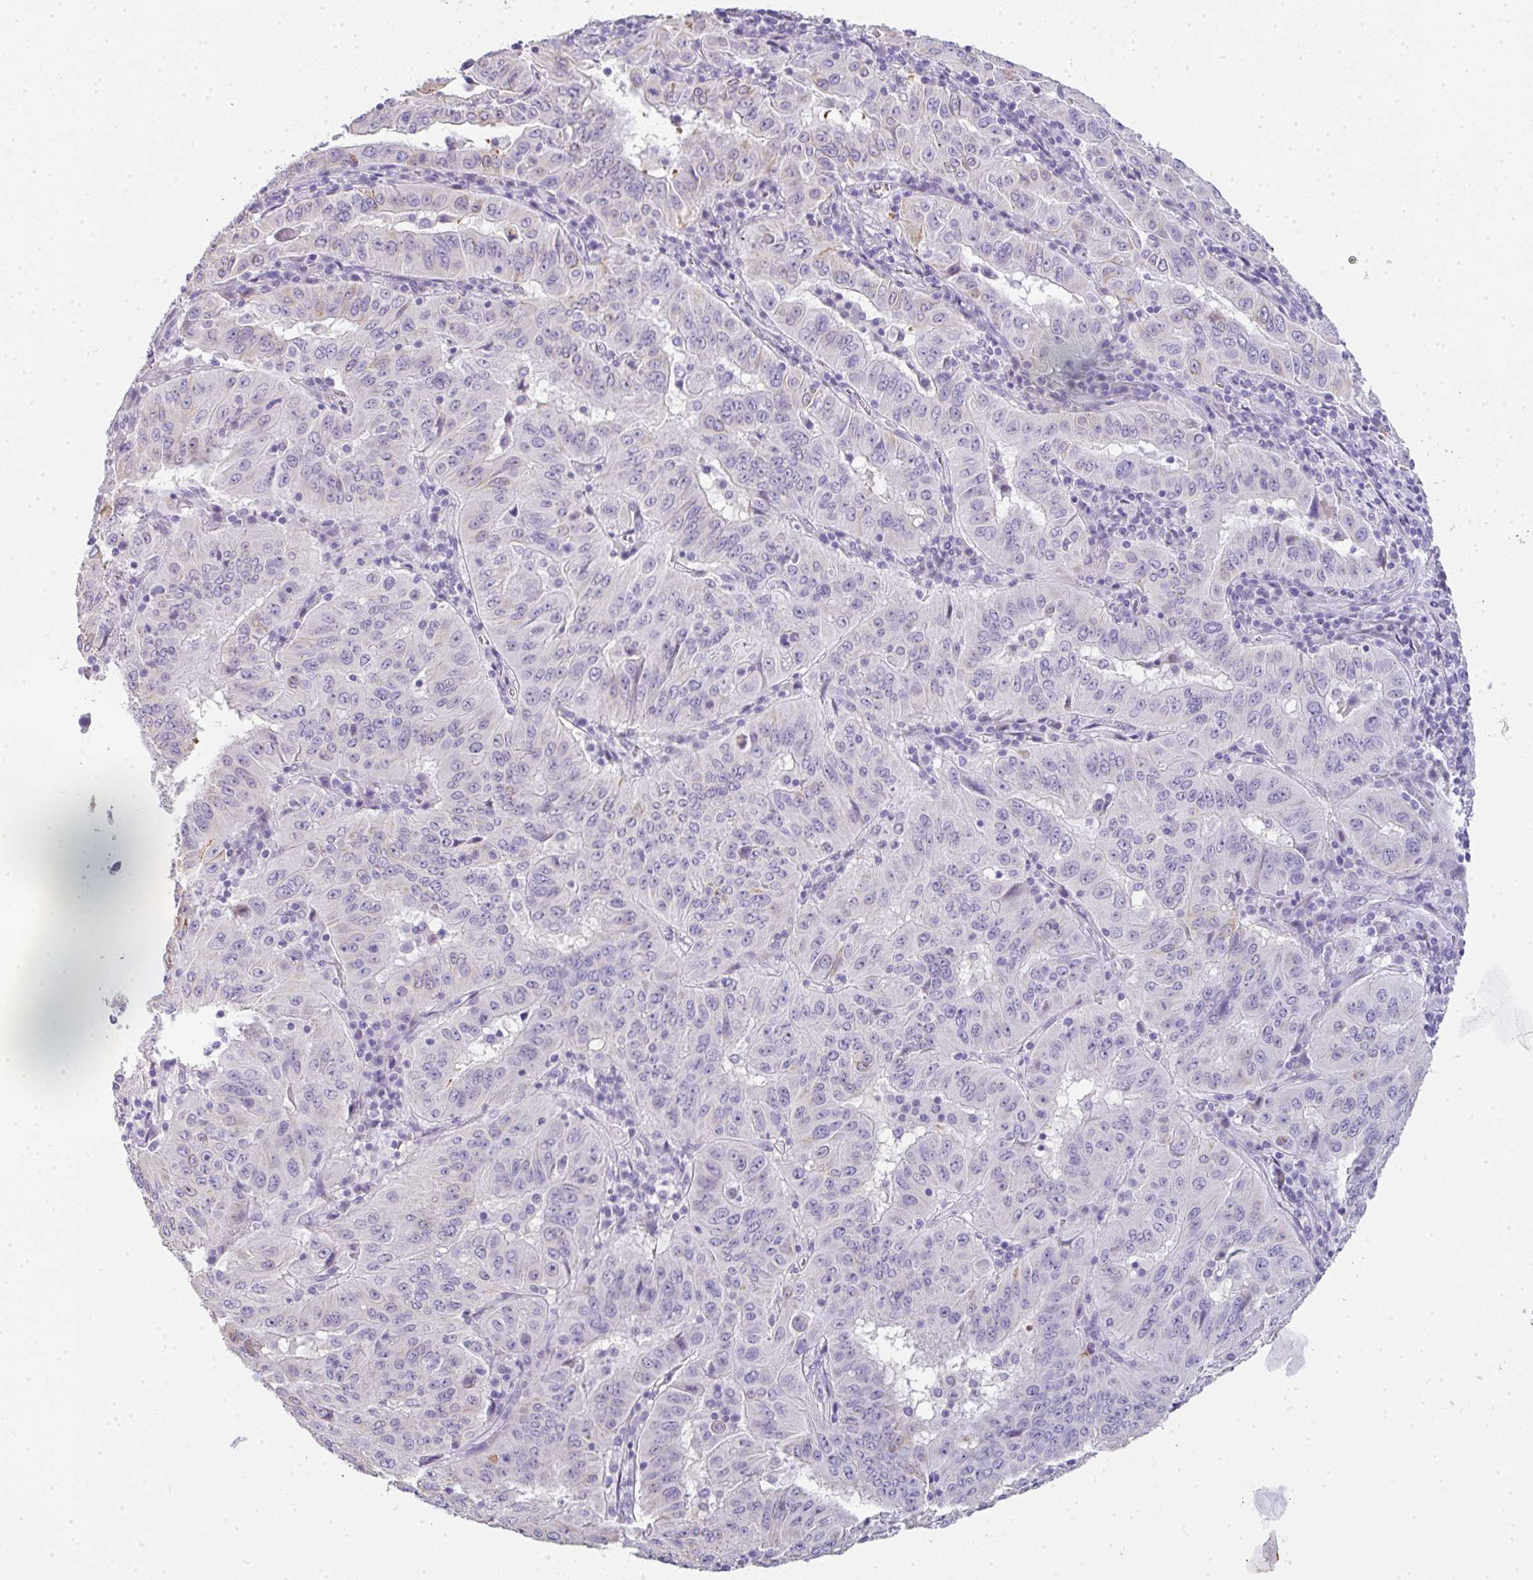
{"staining": {"intensity": "weak", "quantity": "<25%", "location": "cytoplasmic/membranous"}, "tissue": "pancreatic cancer", "cell_type": "Tumor cells", "image_type": "cancer", "snomed": [{"axis": "morphology", "description": "Adenocarcinoma, NOS"}, {"axis": "topography", "description": "Pancreas"}], "caption": "There is no significant expression in tumor cells of pancreatic adenocarcinoma.", "gene": "LPAR4", "patient": {"sex": "male", "age": 63}}